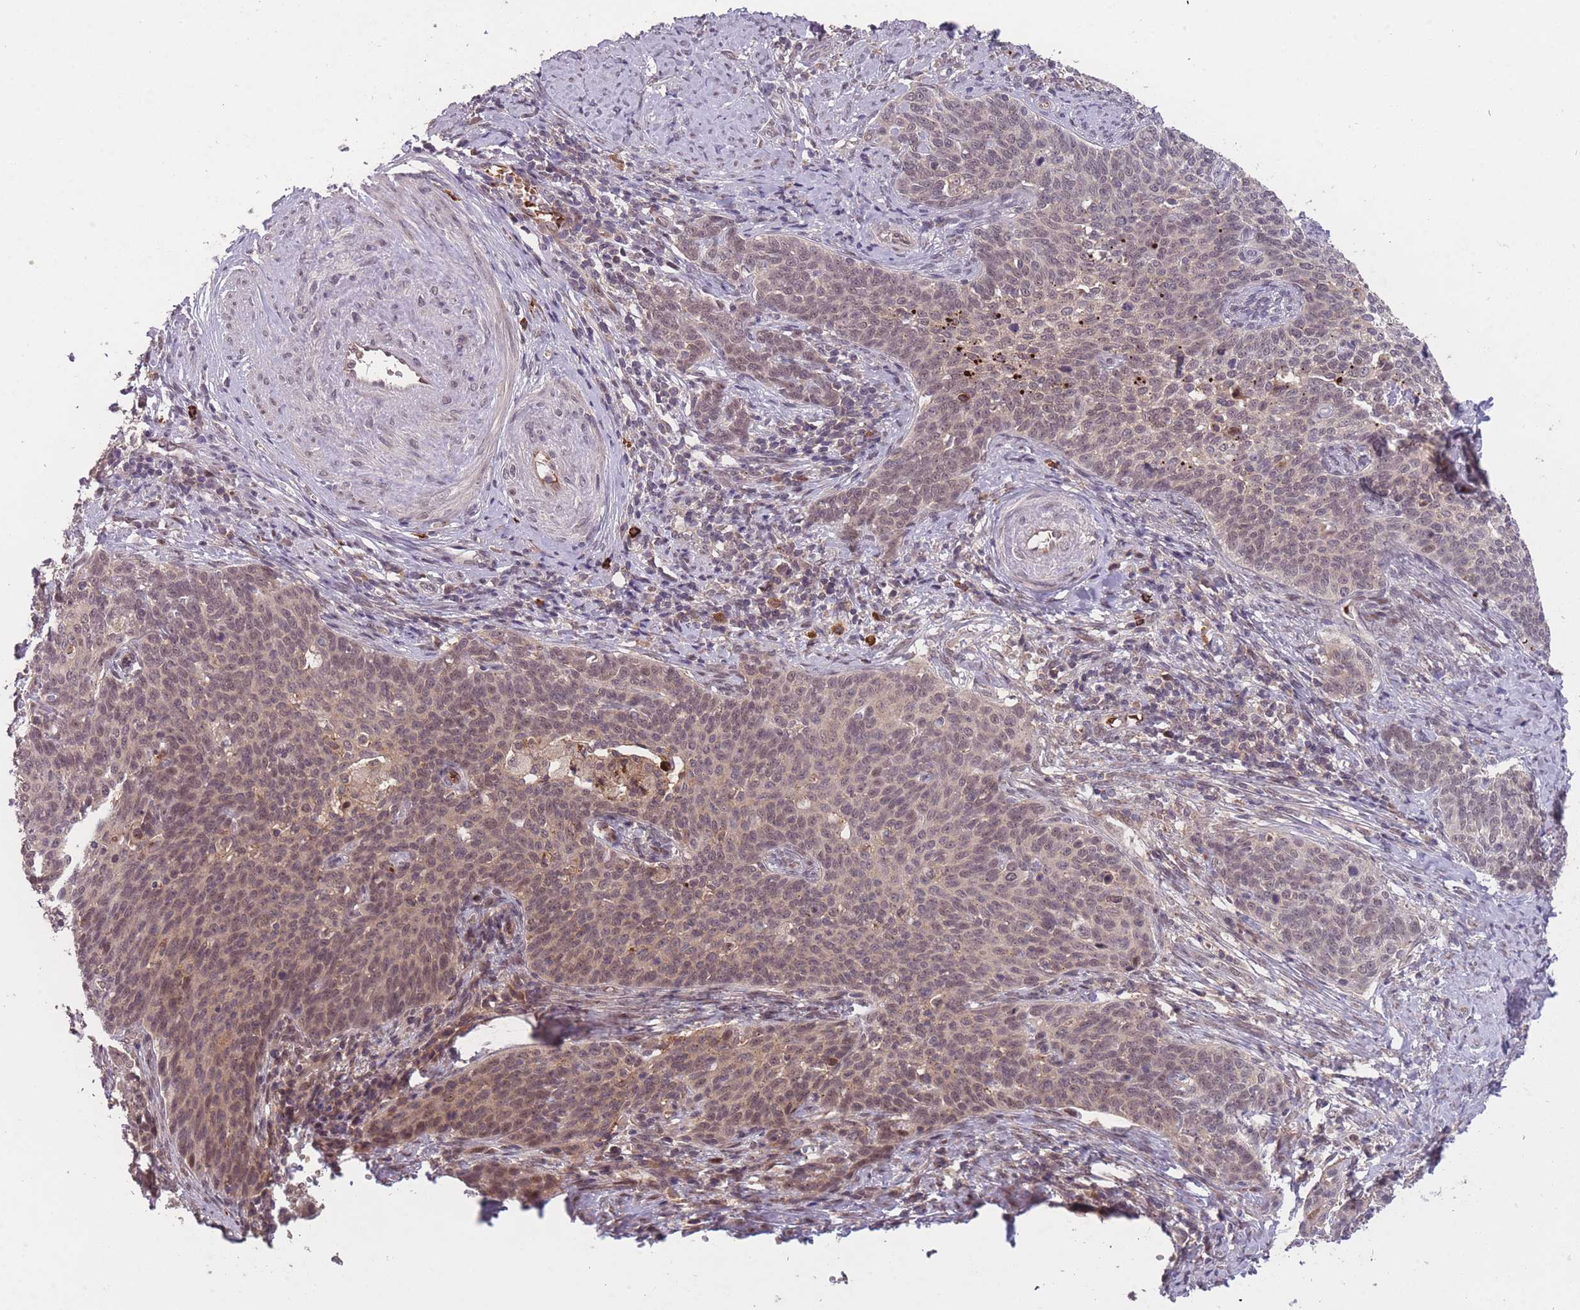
{"staining": {"intensity": "weak", "quantity": "25%-75%", "location": "nuclear"}, "tissue": "cervical cancer", "cell_type": "Tumor cells", "image_type": "cancer", "snomed": [{"axis": "morphology", "description": "Squamous cell carcinoma, NOS"}, {"axis": "topography", "description": "Cervix"}], "caption": "Protein expression analysis of squamous cell carcinoma (cervical) exhibits weak nuclear staining in approximately 25%-75% of tumor cells.", "gene": "SECTM1", "patient": {"sex": "female", "age": 39}}